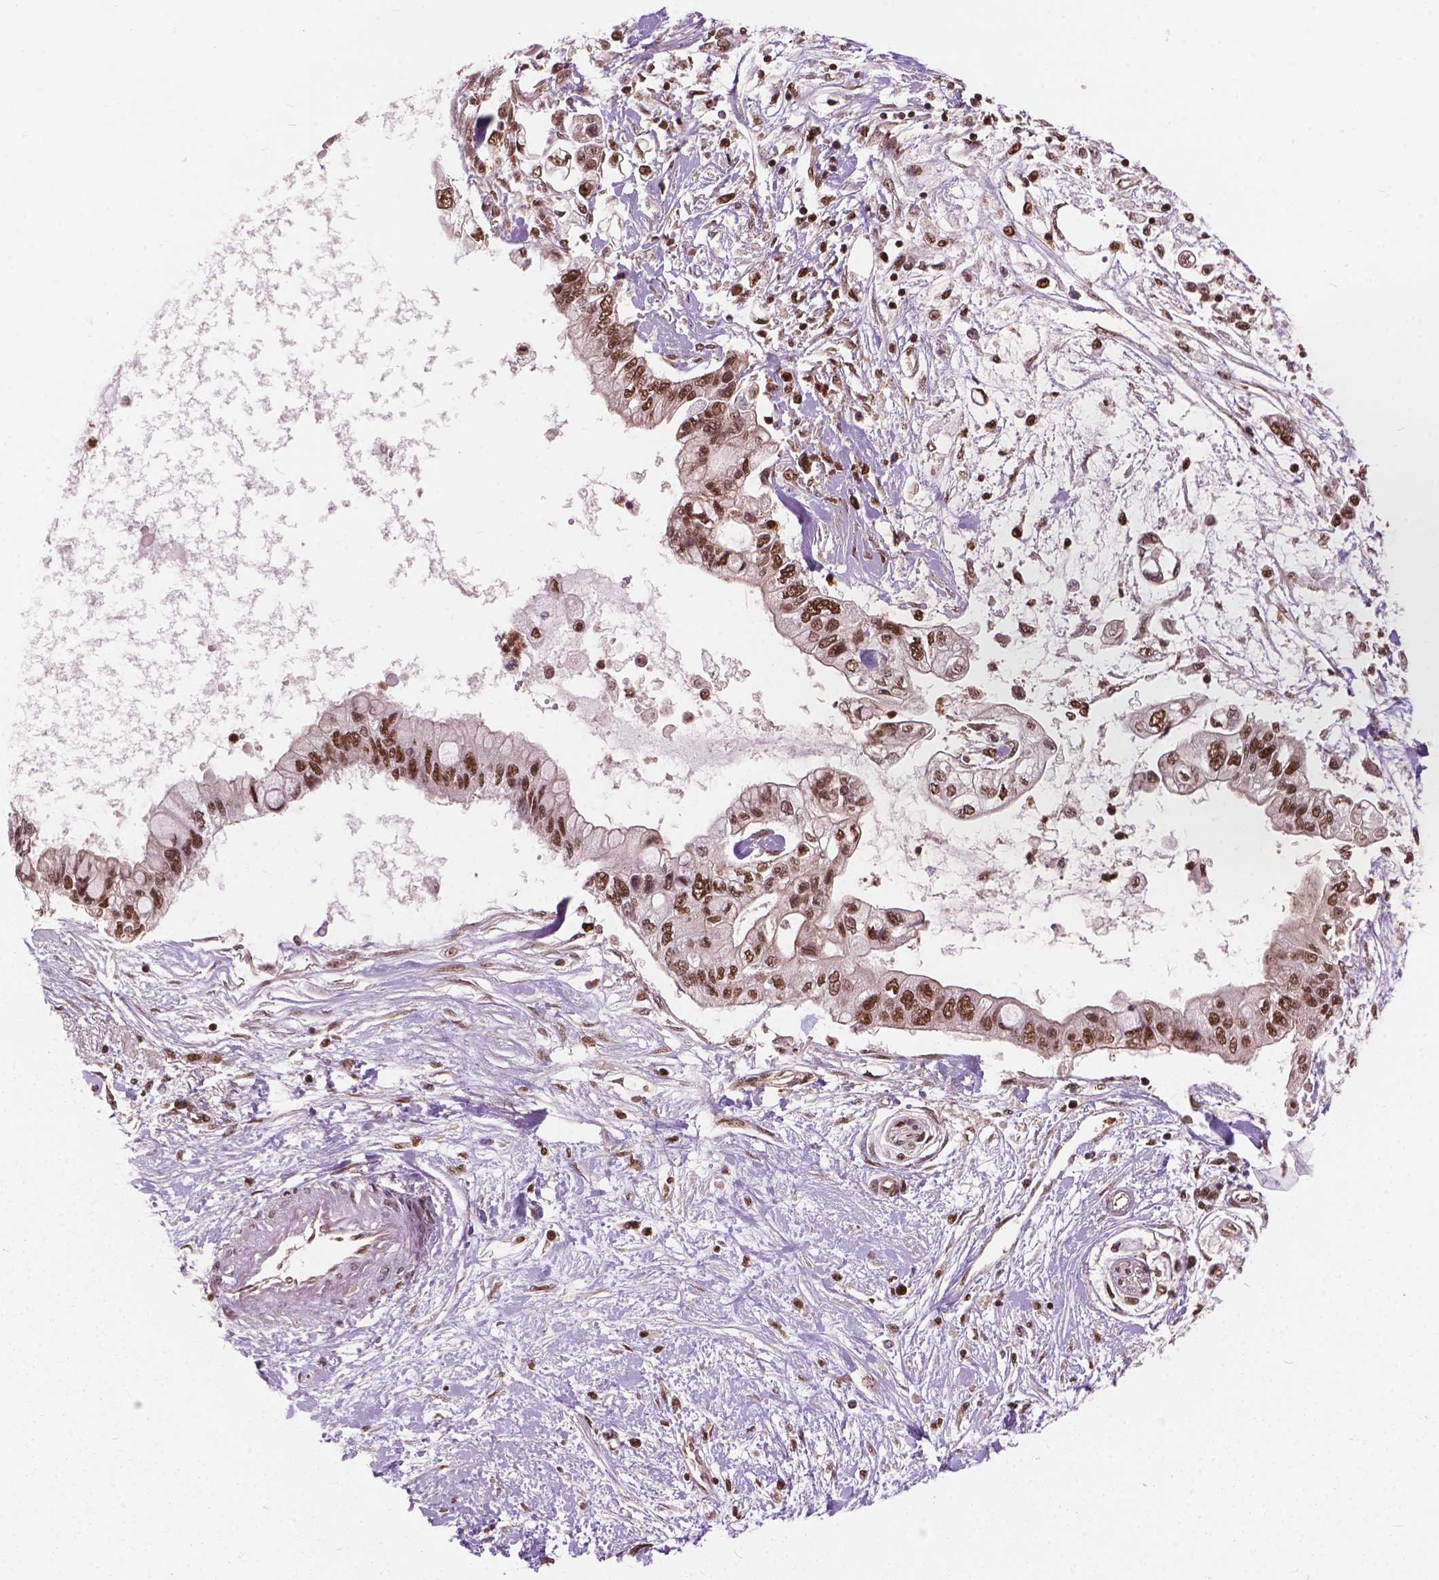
{"staining": {"intensity": "moderate", "quantity": ">75%", "location": "nuclear"}, "tissue": "pancreatic cancer", "cell_type": "Tumor cells", "image_type": "cancer", "snomed": [{"axis": "morphology", "description": "Adenocarcinoma, NOS"}, {"axis": "topography", "description": "Pancreas"}], "caption": "Immunohistochemical staining of human adenocarcinoma (pancreatic) demonstrates medium levels of moderate nuclear staining in about >75% of tumor cells.", "gene": "ANP32B", "patient": {"sex": "female", "age": 77}}